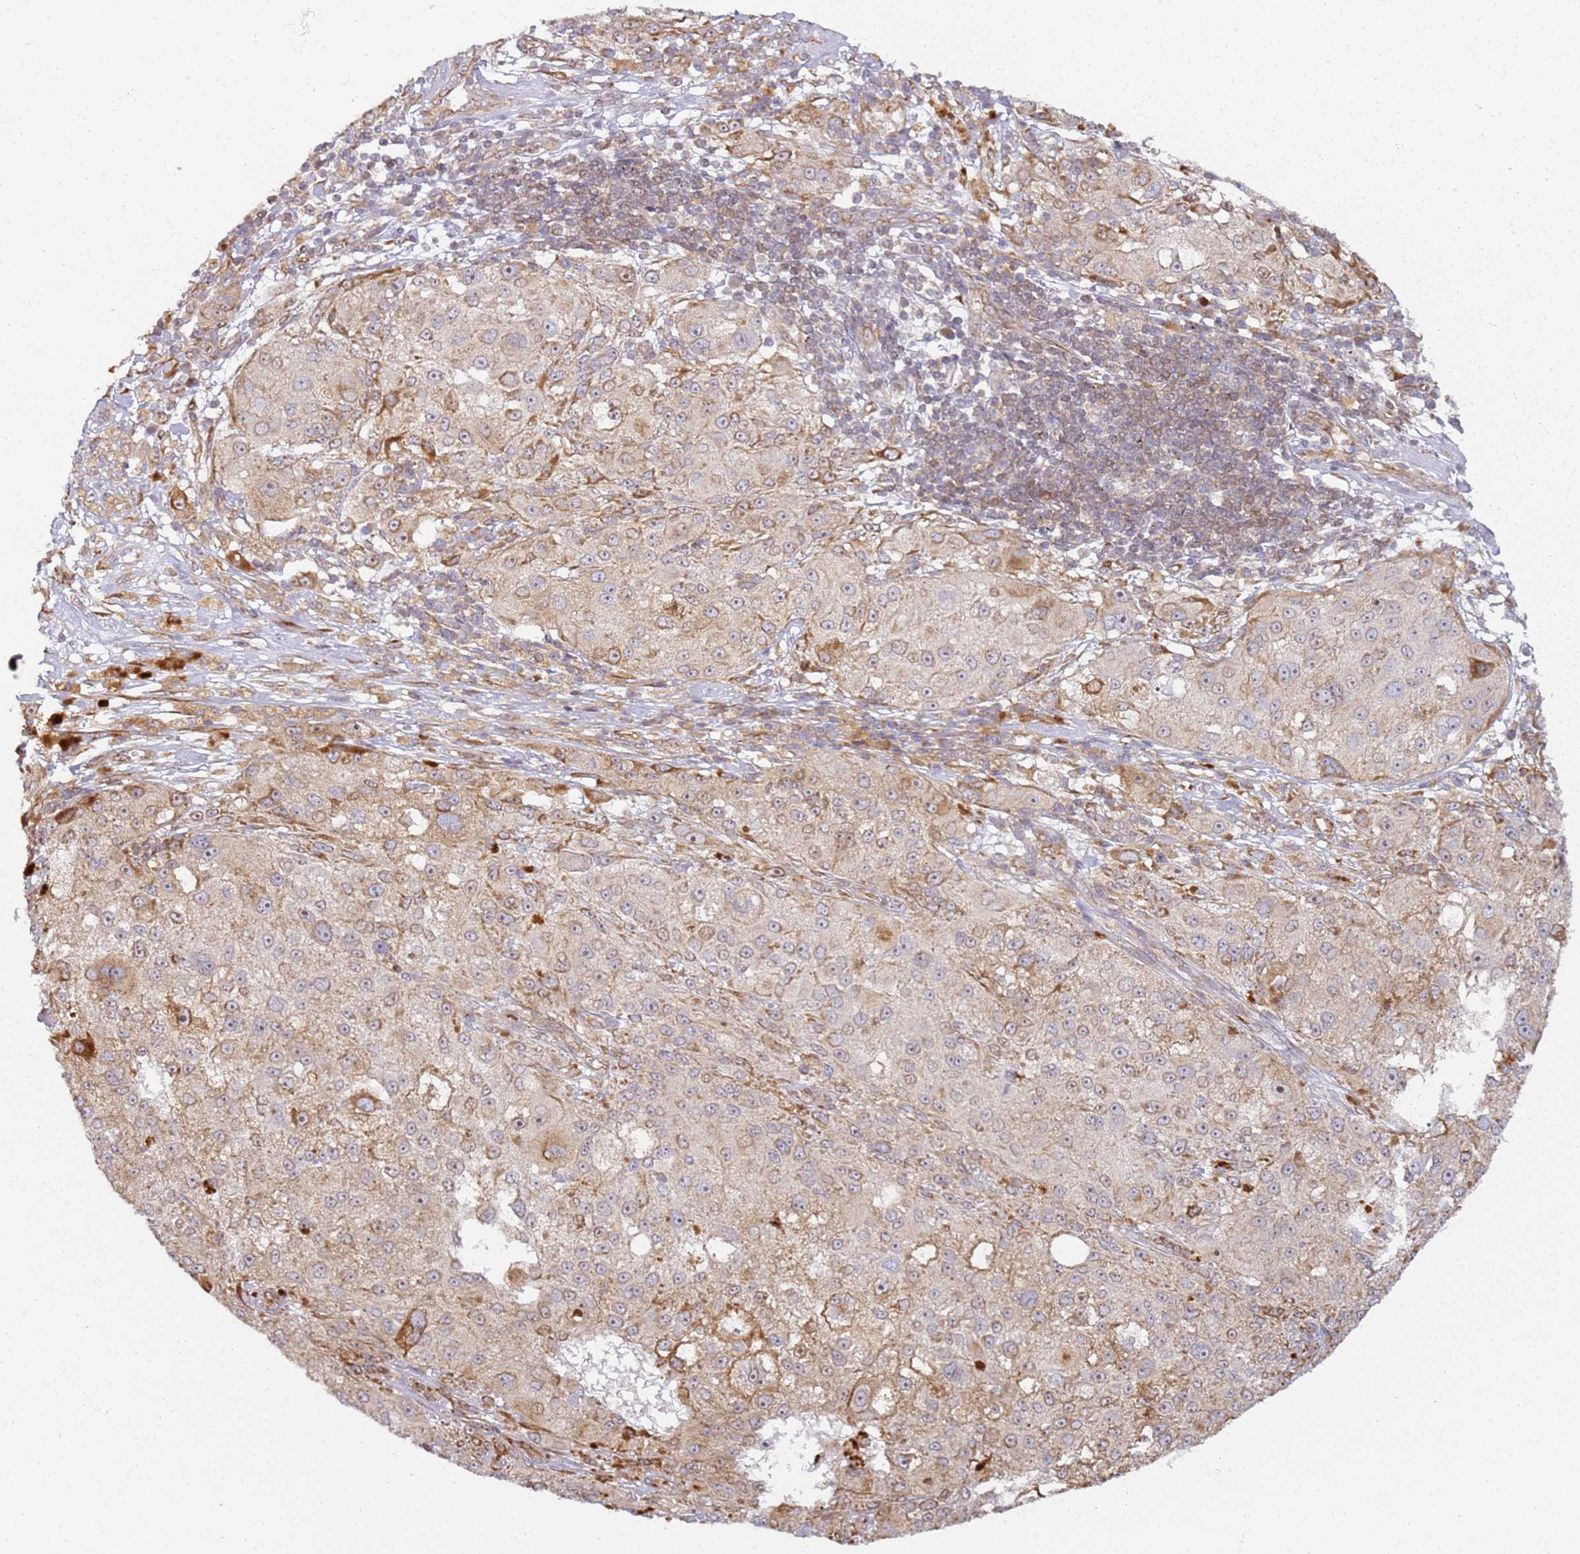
{"staining": {"intensity": "moderate", "quantity": "<25%", "location": "cytoplasmic/membranous"}, "tissue": "melanoma", "cell_type": "Tumor cells", "image_type": "cancer", "snomed": [{"axis": "morphology", "description": "Necrosis, NOS"}, {"axis": "morphology", "description": "Malignant melanoma, NOS"}, {"axis": "topography", "description": "Skin"}], "caption": "Immunohistochemical staining of human malignant melanoma shows low levels of moderate cytoplasmic/membranous protein positivity in about <25% of tumor cells.", "gene": "GRAP", "patient": {"sex": "female", "age": 87}}